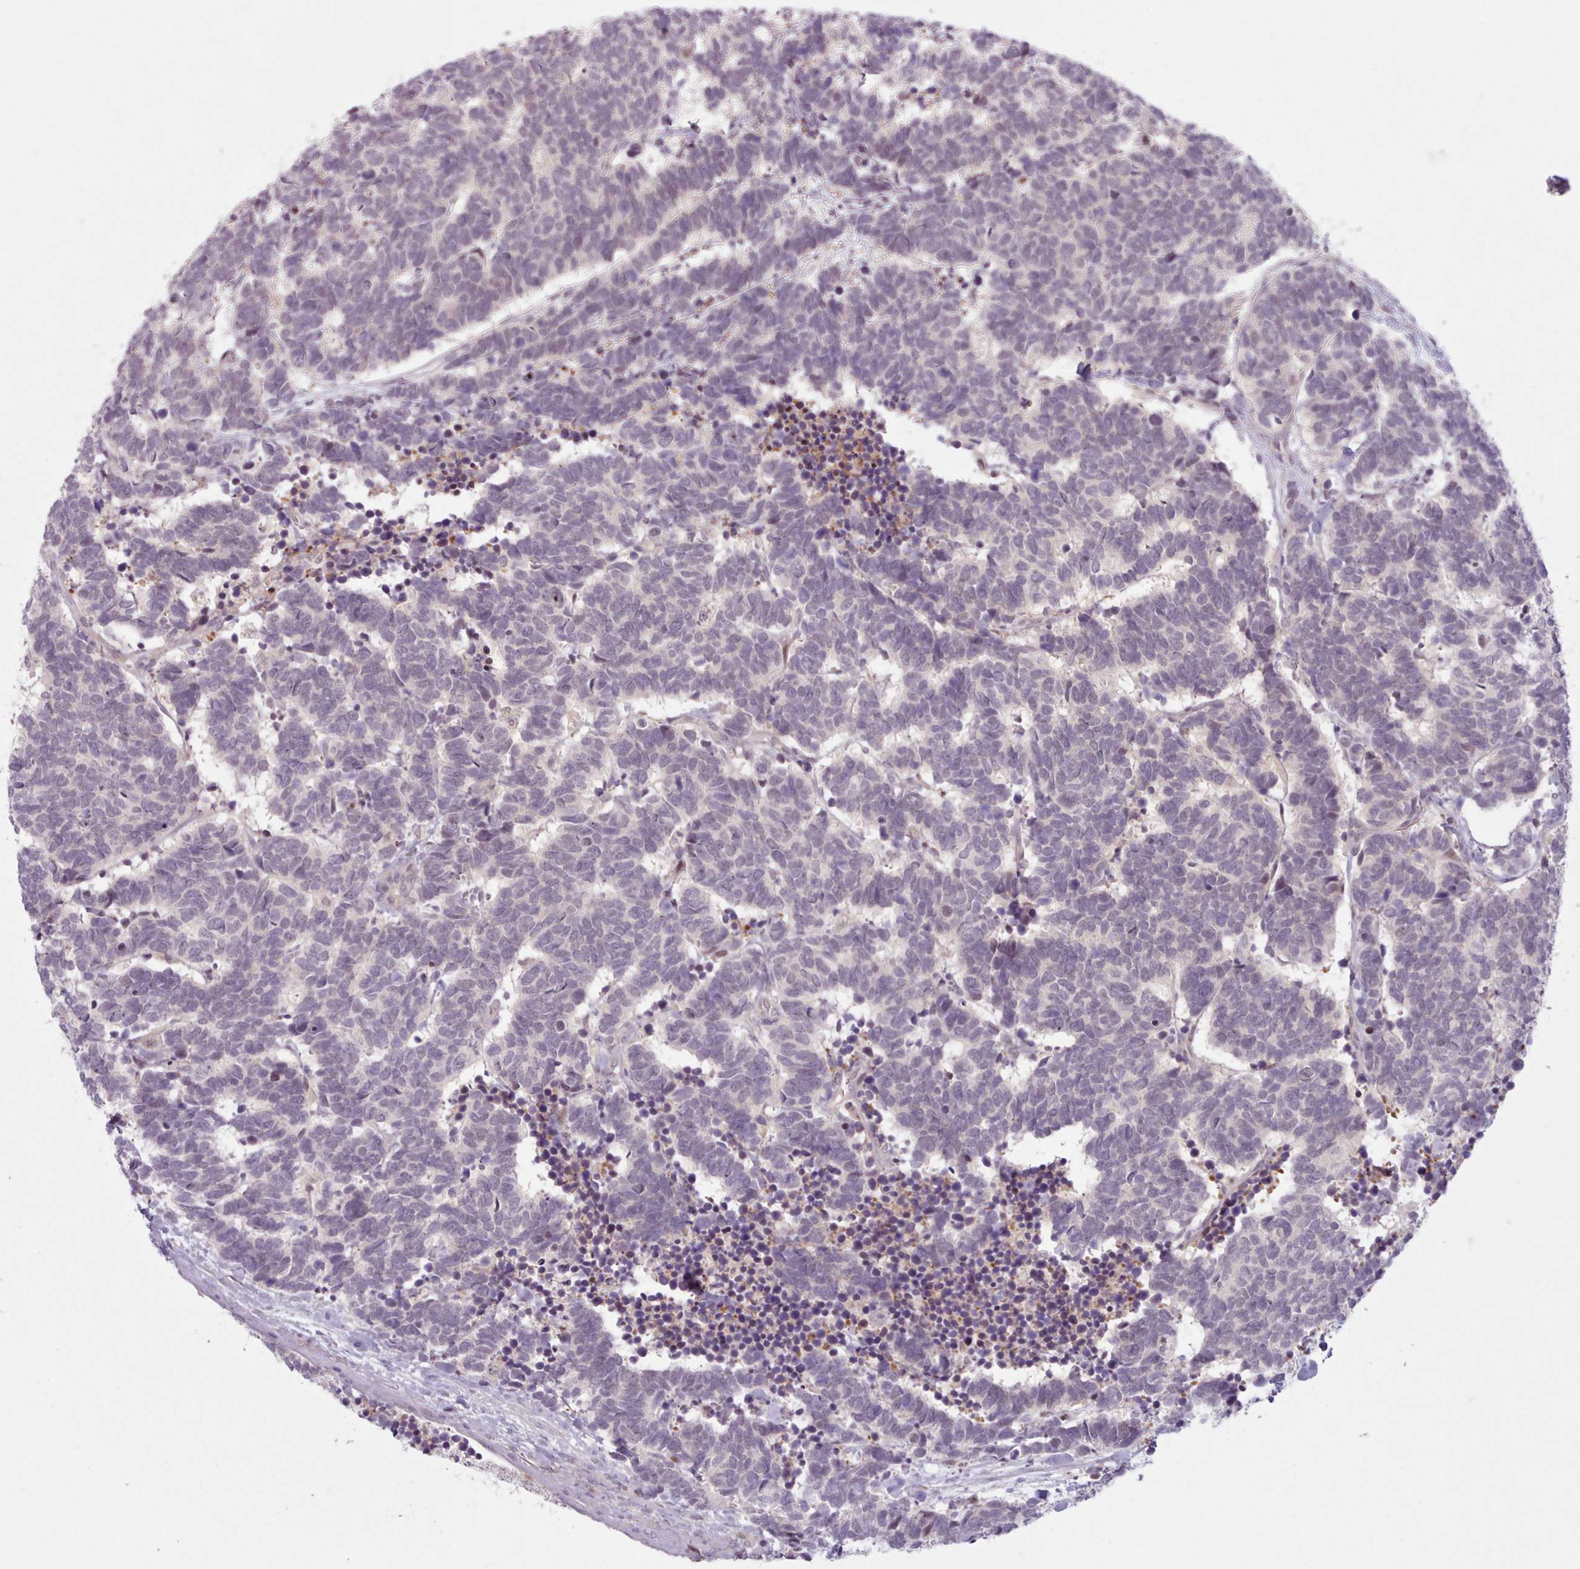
{"staining": {"intensity": "negative", "quantity": "none", "location": "none"}, "tissue": "carcinoid", "cell_type": "Tumor cells", "image_type": "cancer", "snomed": [{"axis": "morphology", "description": "Carcinoma, NOS"}, {"axis": "morphology", "description": "Carcinoid, malignant, NOS"}, {"axis": "topography", "description": "Urinary bladder"}], "caption": "Photomicrograph shows no significant protein staining in tumor cells of carcinoid.", "gene": "KBTBD7", "patient": {"sex": "male", "age": 57}}